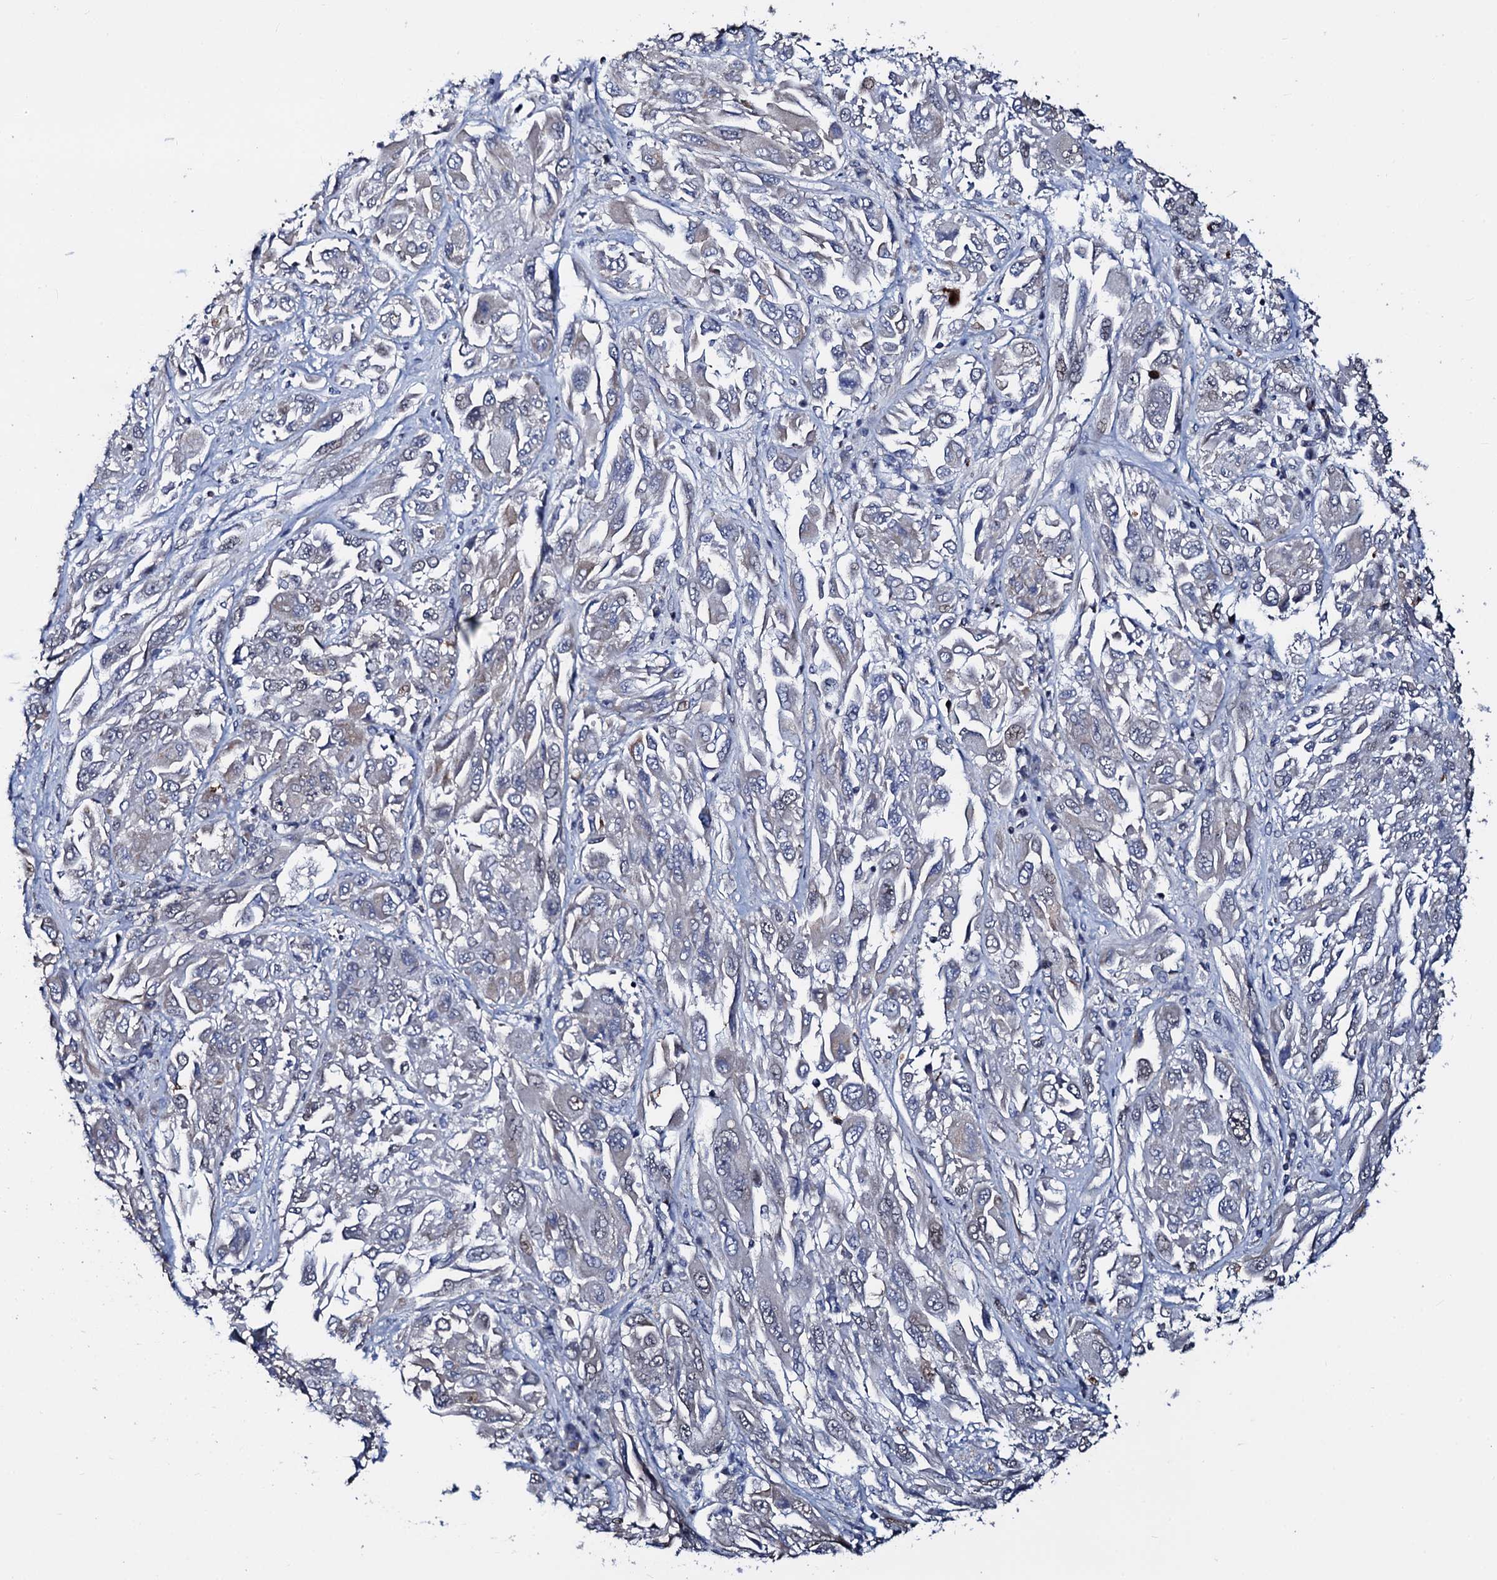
{"staining": {"intensity": "weak", "quantity": "<25%", "location": "nuclear"}, "tissue": "melanoma", "cell_type": "Tumor cells", "image_type": "cancer", "snomed": [{"axis": "morphology", "description": "Malignant melanoma, NOS"}, {"axis": "topography", "description": "Skin"}], "caption": "There is no significant expression in tumor cells of malignant melanoma.", "gene": "FAM222A", "patient": {"sex": "female", "age": 91}}